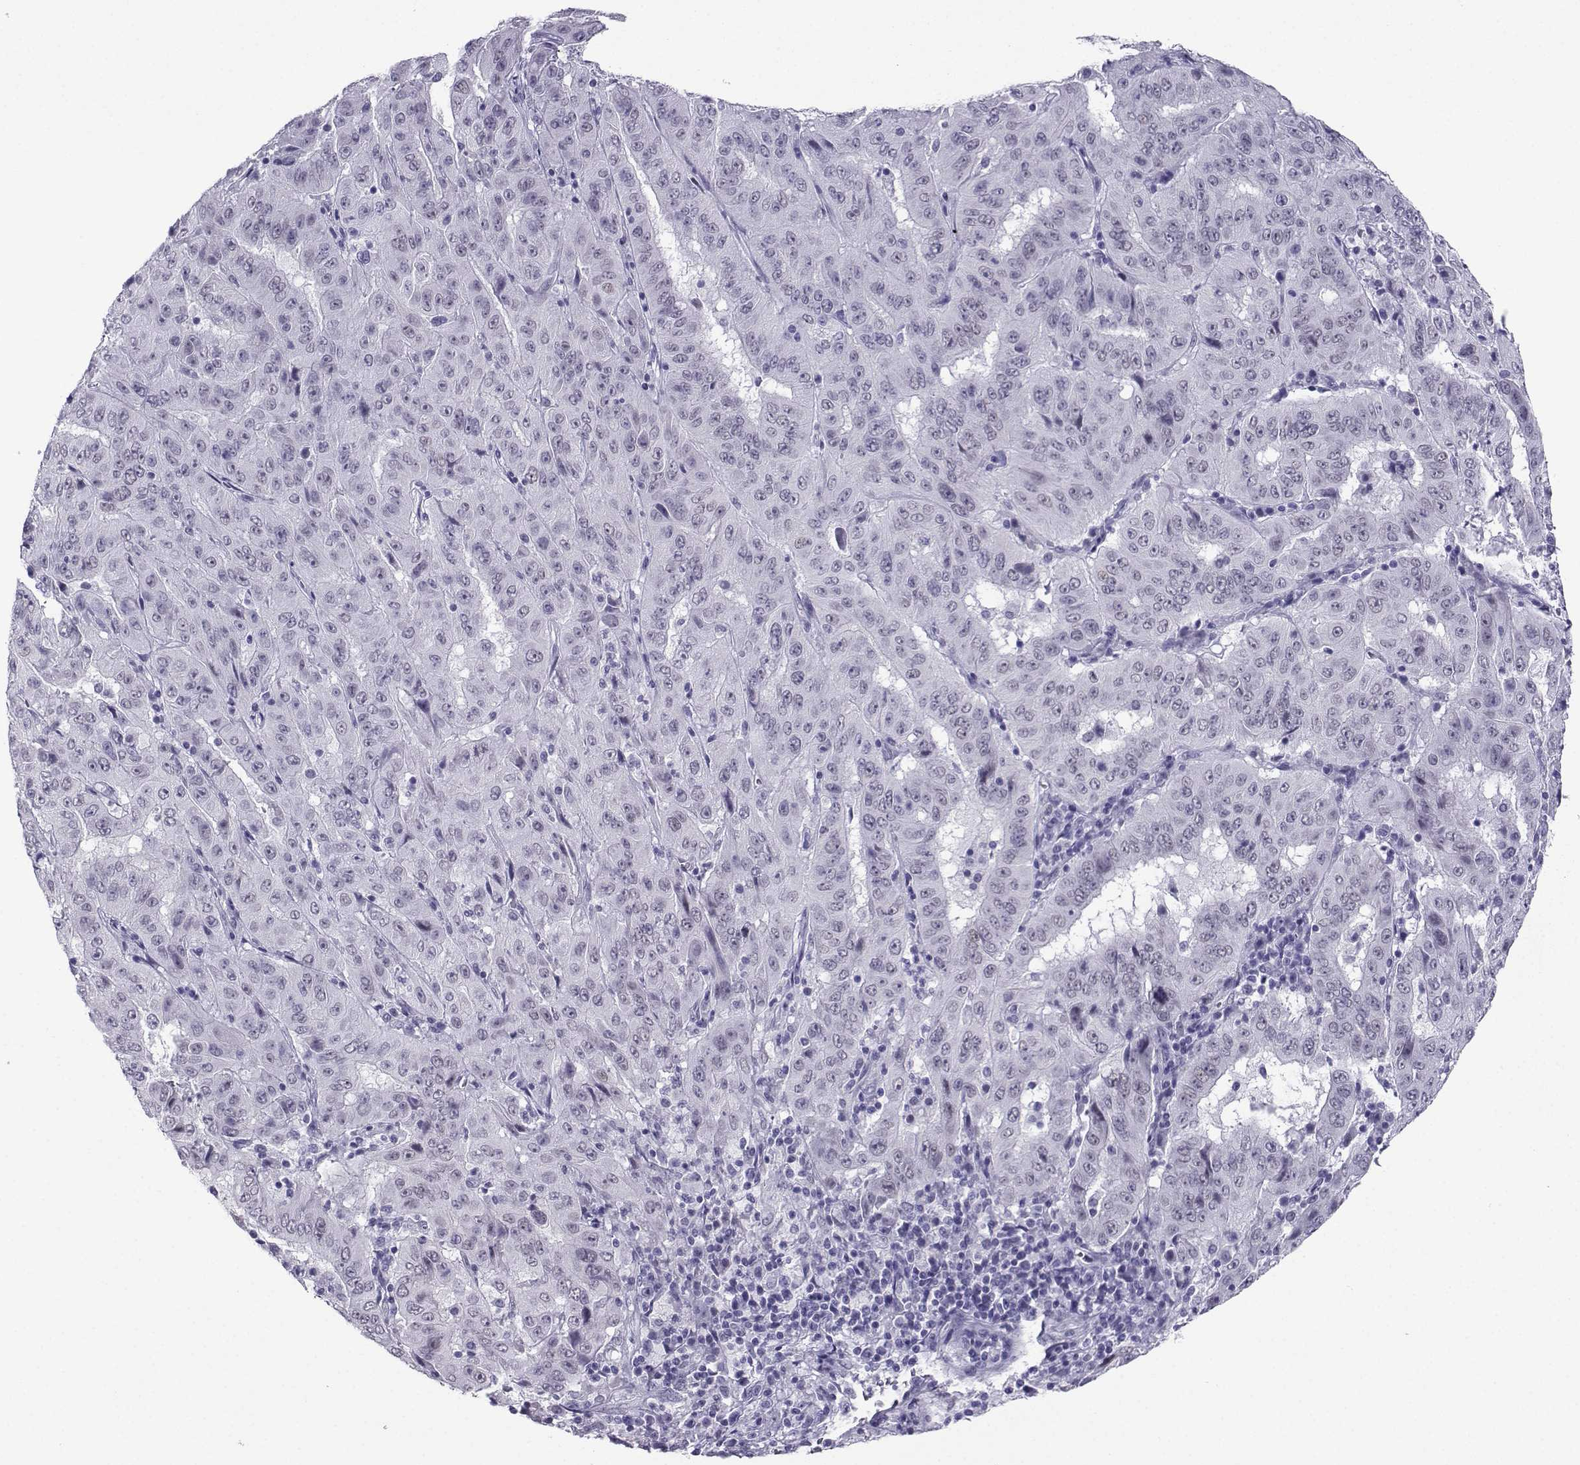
{"staining": {"intensity": "negative", "quantity": "none", "location": "none"}, "tissue": "pancreatic cancer", "cell_type": "Tumor cells", "image_type": "cancer", "snomed": [{"axis": "morphology", "description": "Adenocarcinoma, NOS"}, {"axis": "topography", "description": "Pancreas"}], "caption": "DAB immunohistochemical staining of pancreatic cancer (adenocarcinoma) exhibits no significant positivity in tumor cells.", "gene": "LORICRIN", "patient": {"sex": "male", "age": 63}}